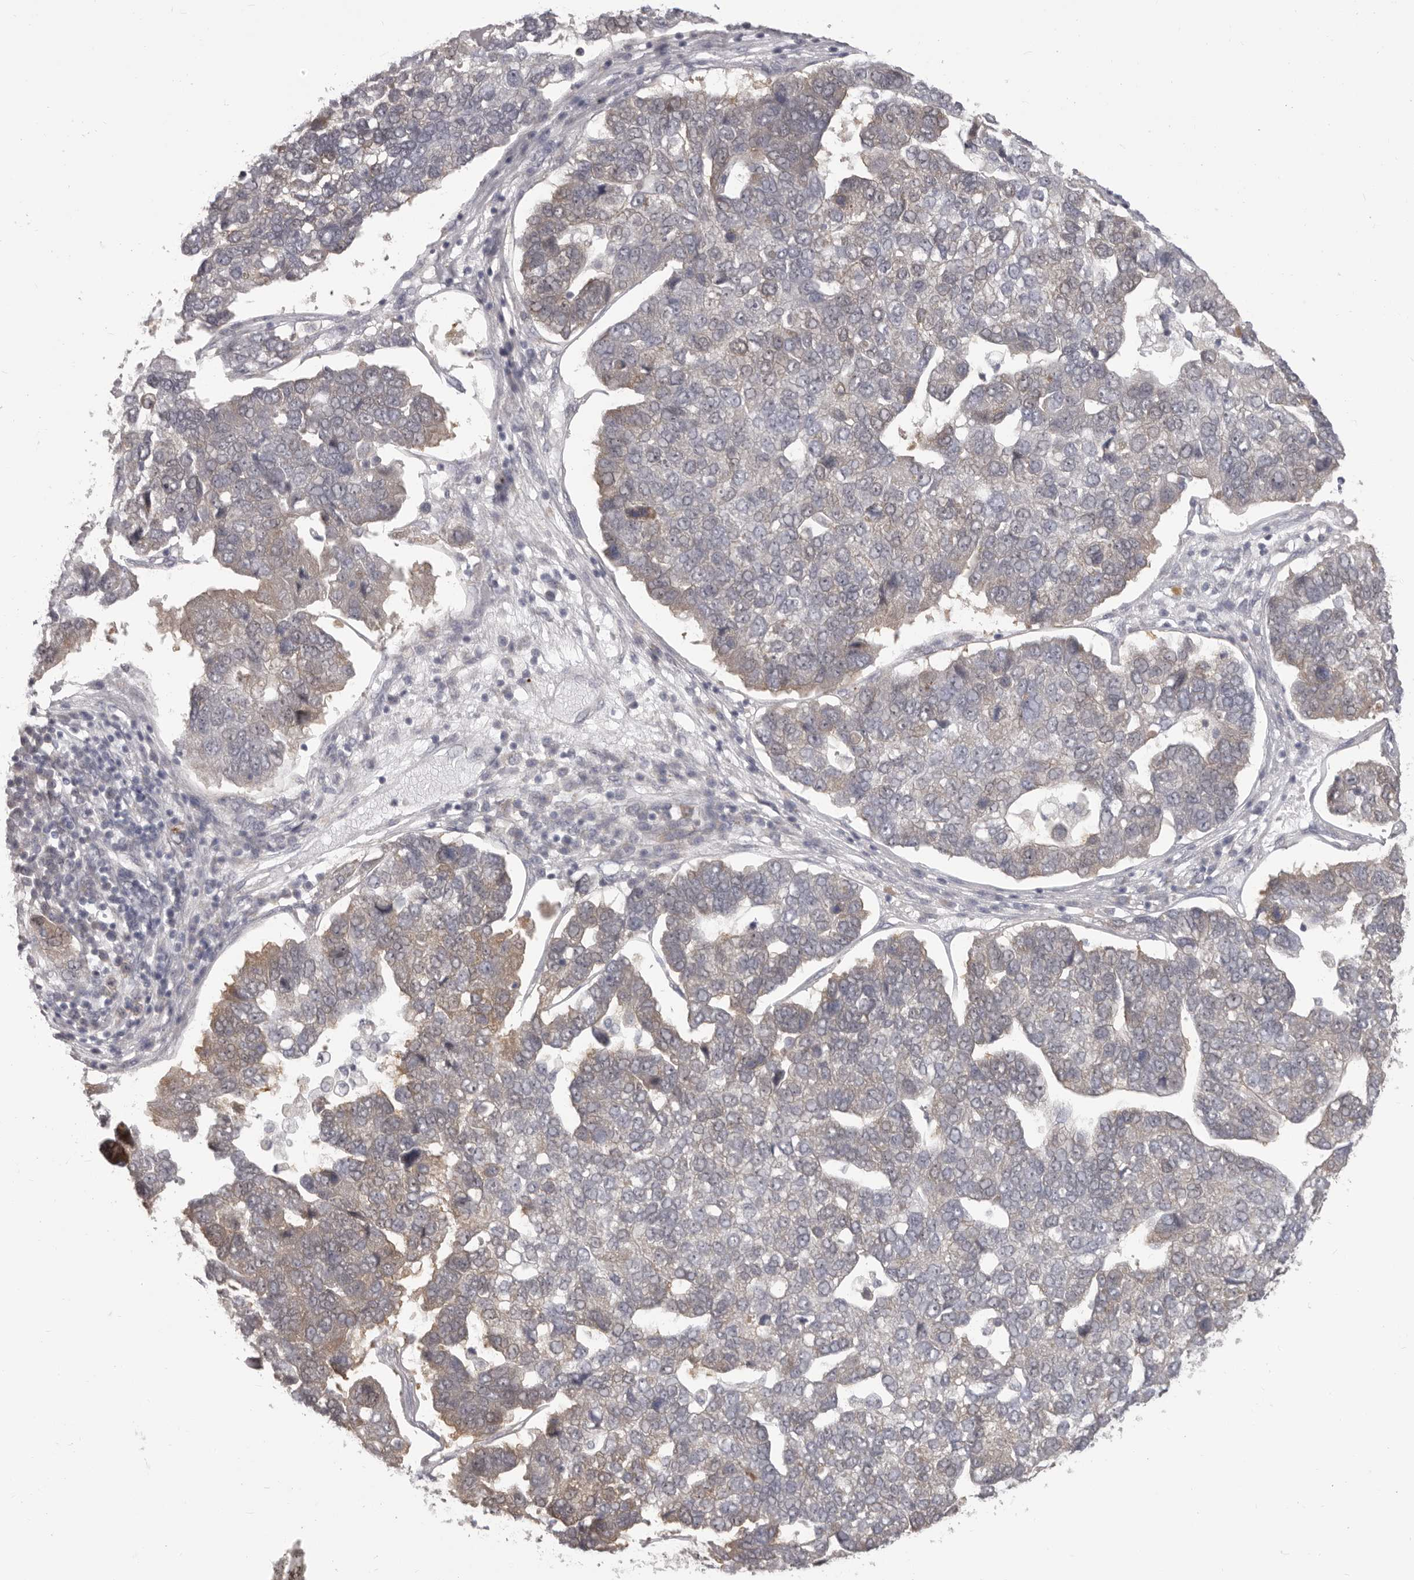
{"staining": {"intensity": "weak", "quantity": "<25%", "location": "cytoplasmic/membranous"}, "tissue": "pancreatic cancer", "cell_type": "Tumor cells", "image_type": "cancer", "snomed": [{"axis": "morphology", "description": "Adenocarcinoma, NOS"}, {"axis": "topography", "description": "Pancreas"}], "caption": "There is no significant positivity in tumor cells of pancreatic cancer (adenocarcinoma).", "gene": "OTUD3", "patient": {"sex": "female", "age": 61}}